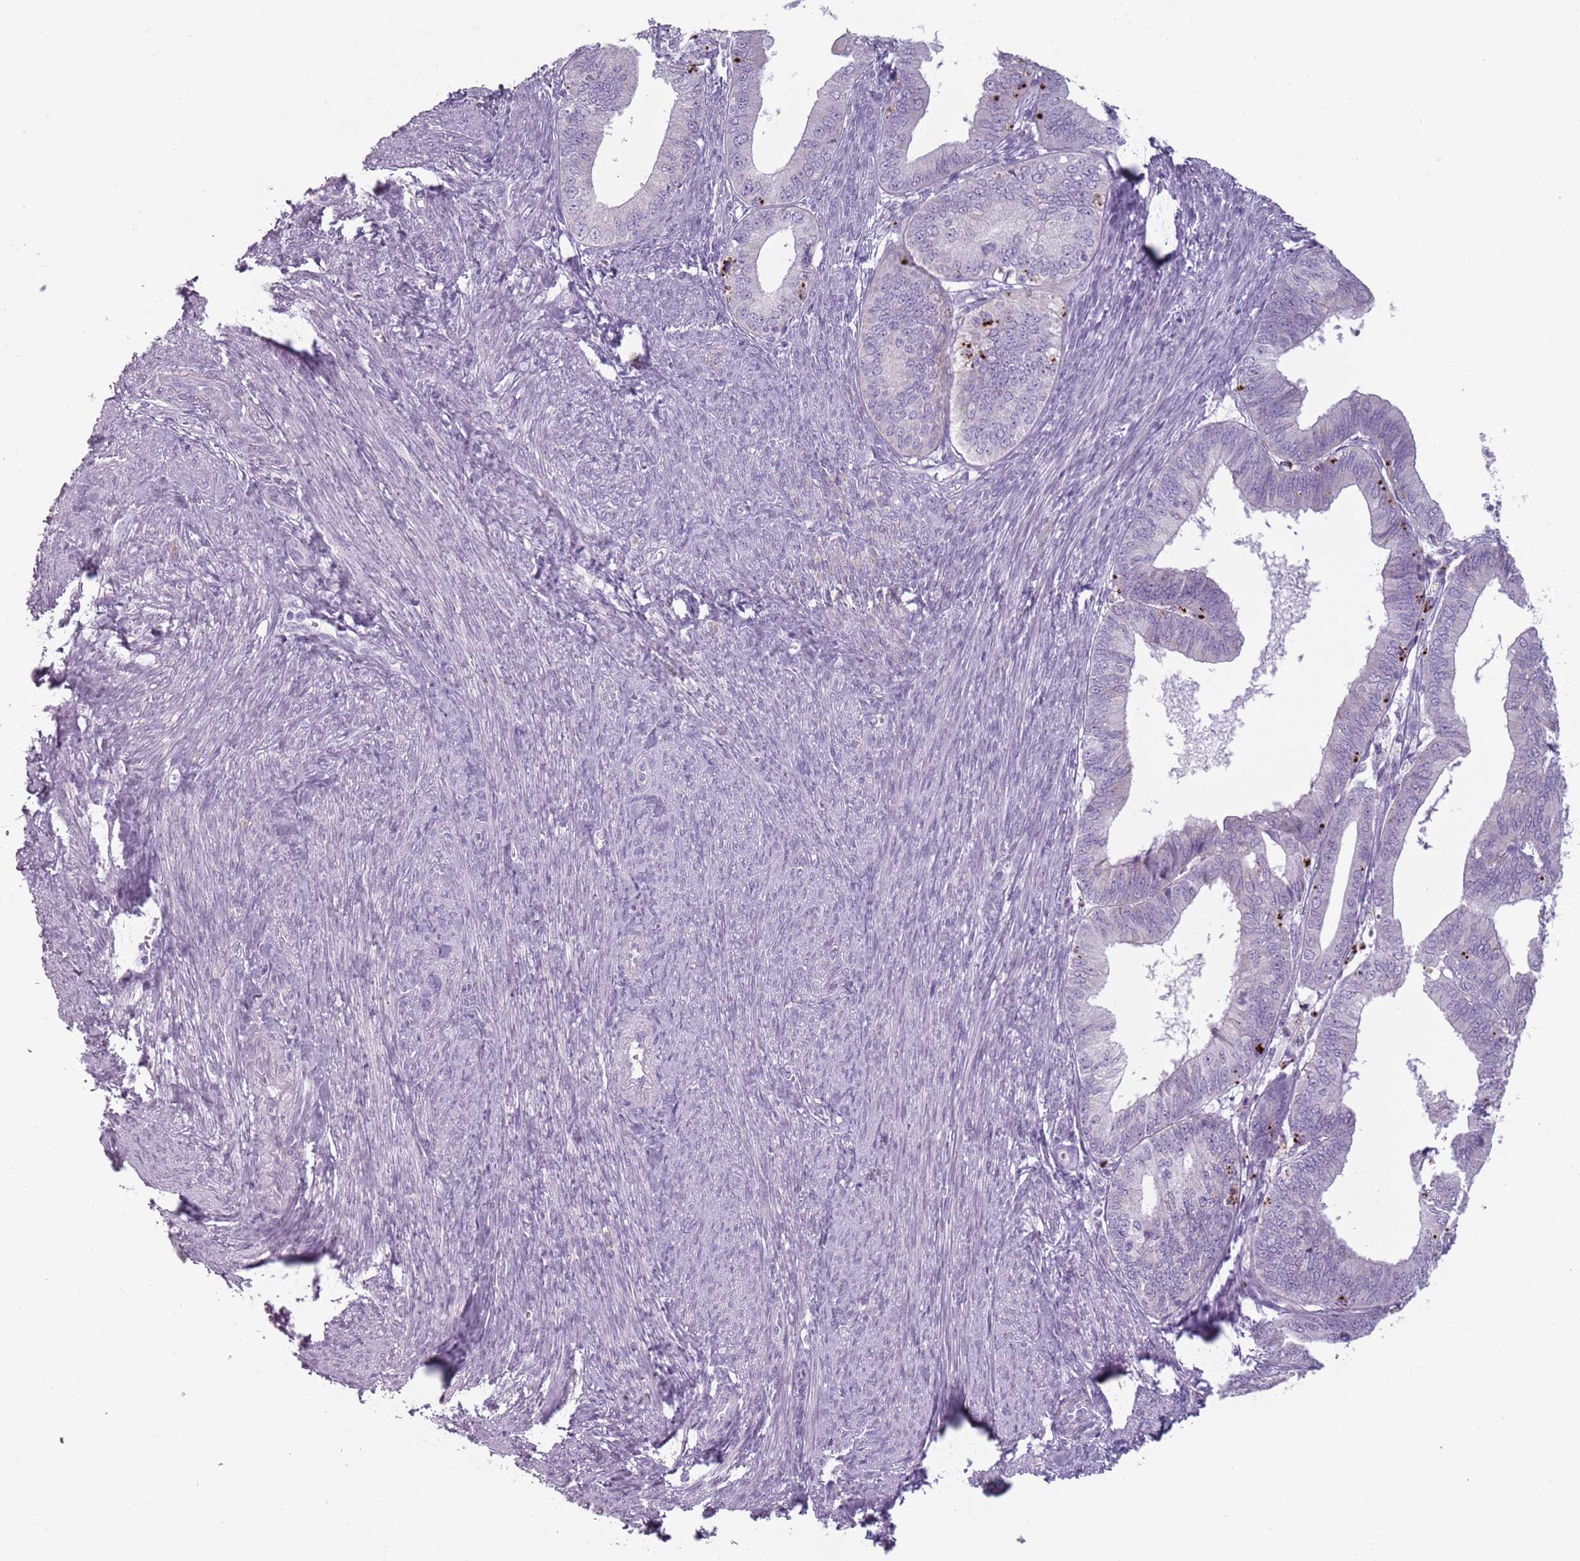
{"staining": {"intensity": "negative", "quantity": "none", "location": "none"}, "tissue": "endometrial cancer", "cell_type": "Tumor cells", "image_type": "cancer", "snomed": [{"axis": "morphology", "description": "Adenocarcinoma, NOS"}, {"axis": "topography", "description": "Endometrium"}], "caption": "Tumor cells are negative for brown protein staining in endometrial cancer (adenocarcinoma).", "gene": "MEGF8", "patient": {"sex": "female", "age": 56}}